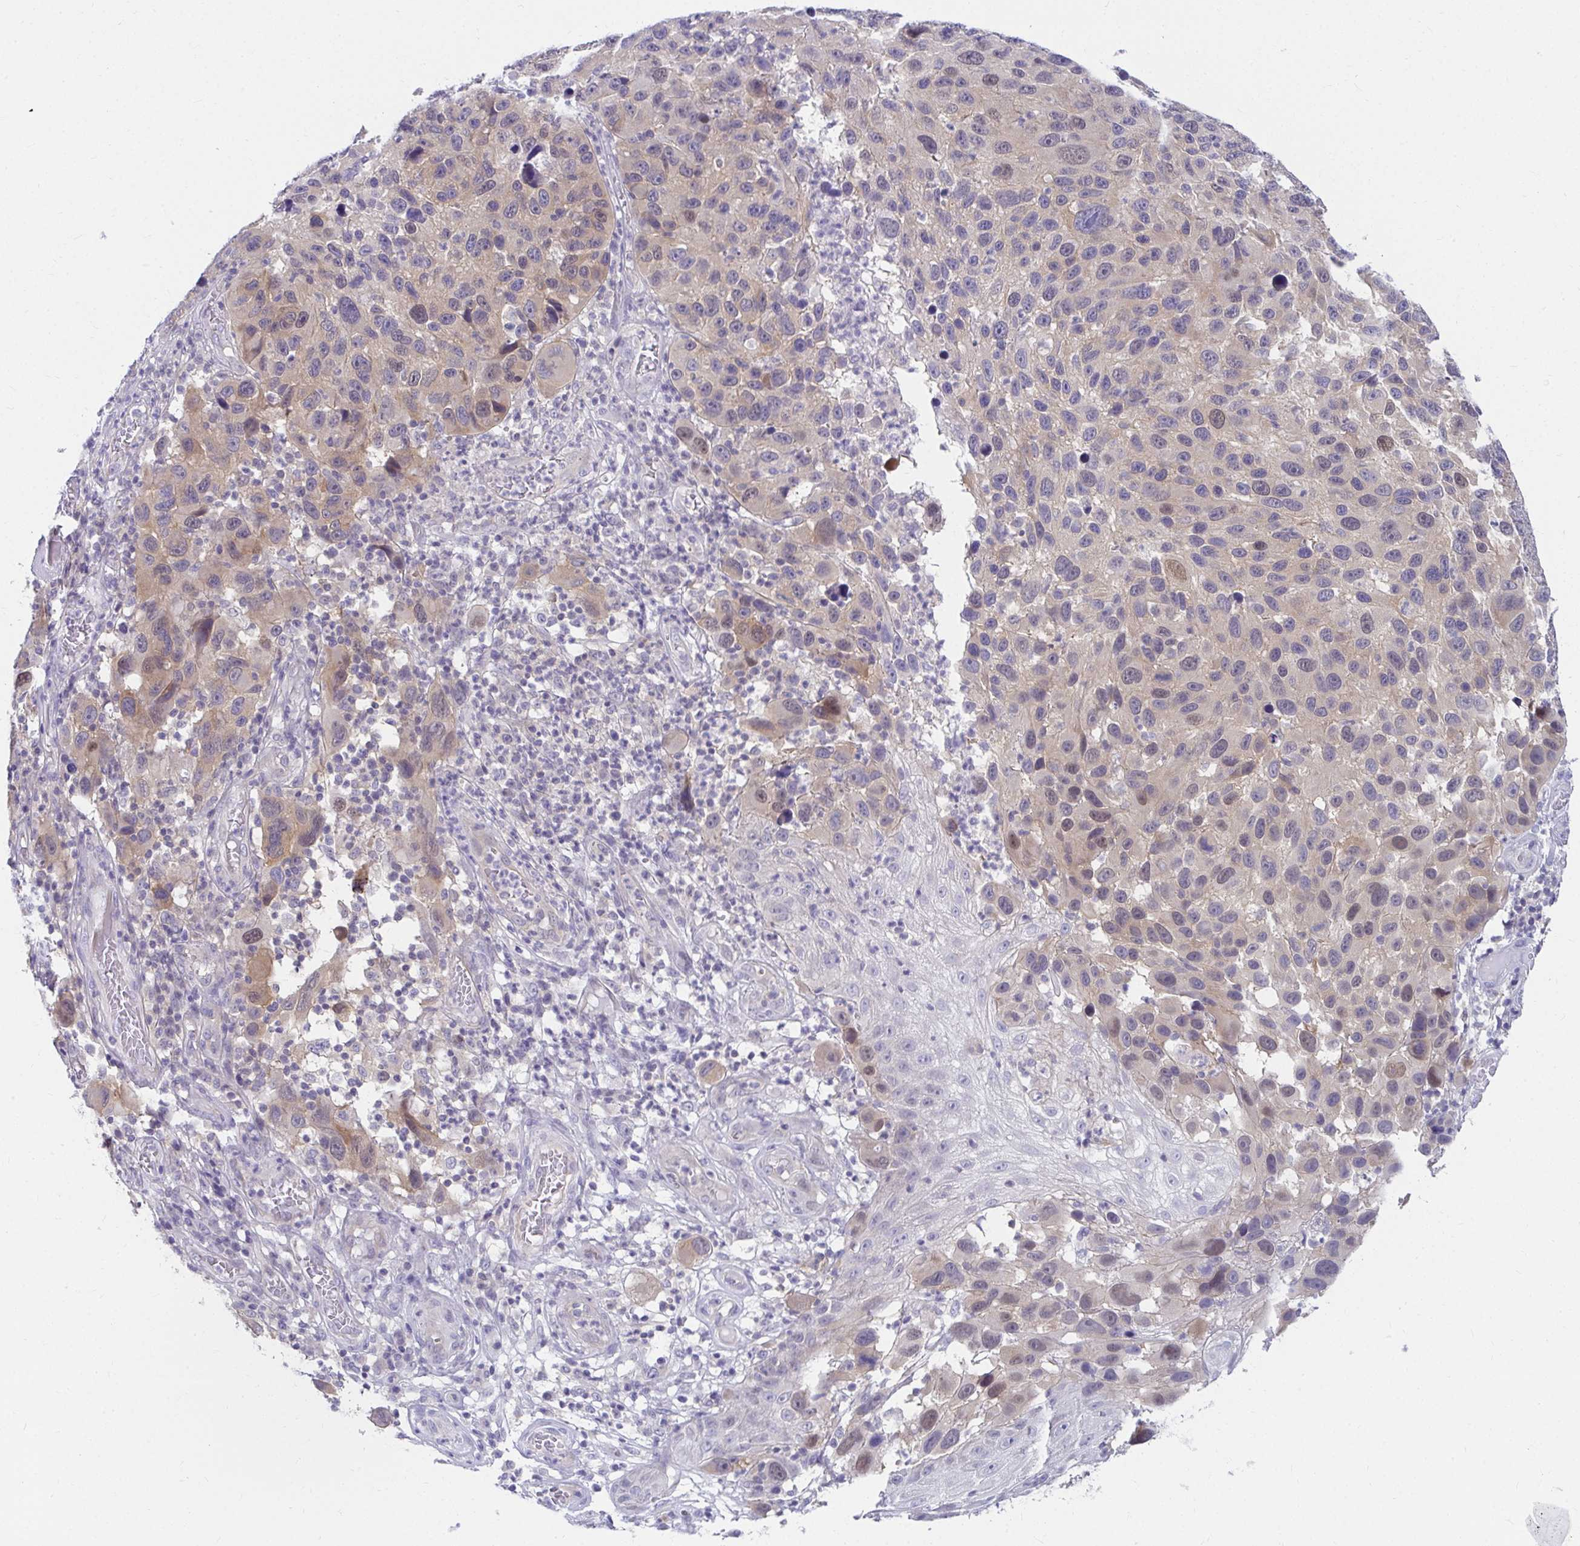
{"staining": {"intensity": "weak", "quantity": "25%-75%", "location": "cytoplasmic/membranous,nuclear"}, "tissue": "melanoma", "cell_type": "Tumor cells", "image_type": "cancer", "snomed": [{"axis": "morphology", "description": "Malignant melanoma, NOS"}, {"axis": "topography", "description": "Skin"}], "caption": "Tumor cells reveal low levels of weak cytoplasmic/membranous and nuclear positivity in about 25%-75% of cells in human malignant melanoma.", "gene": "C19orf81", "patient": {"sex": "male", "age": 53}}